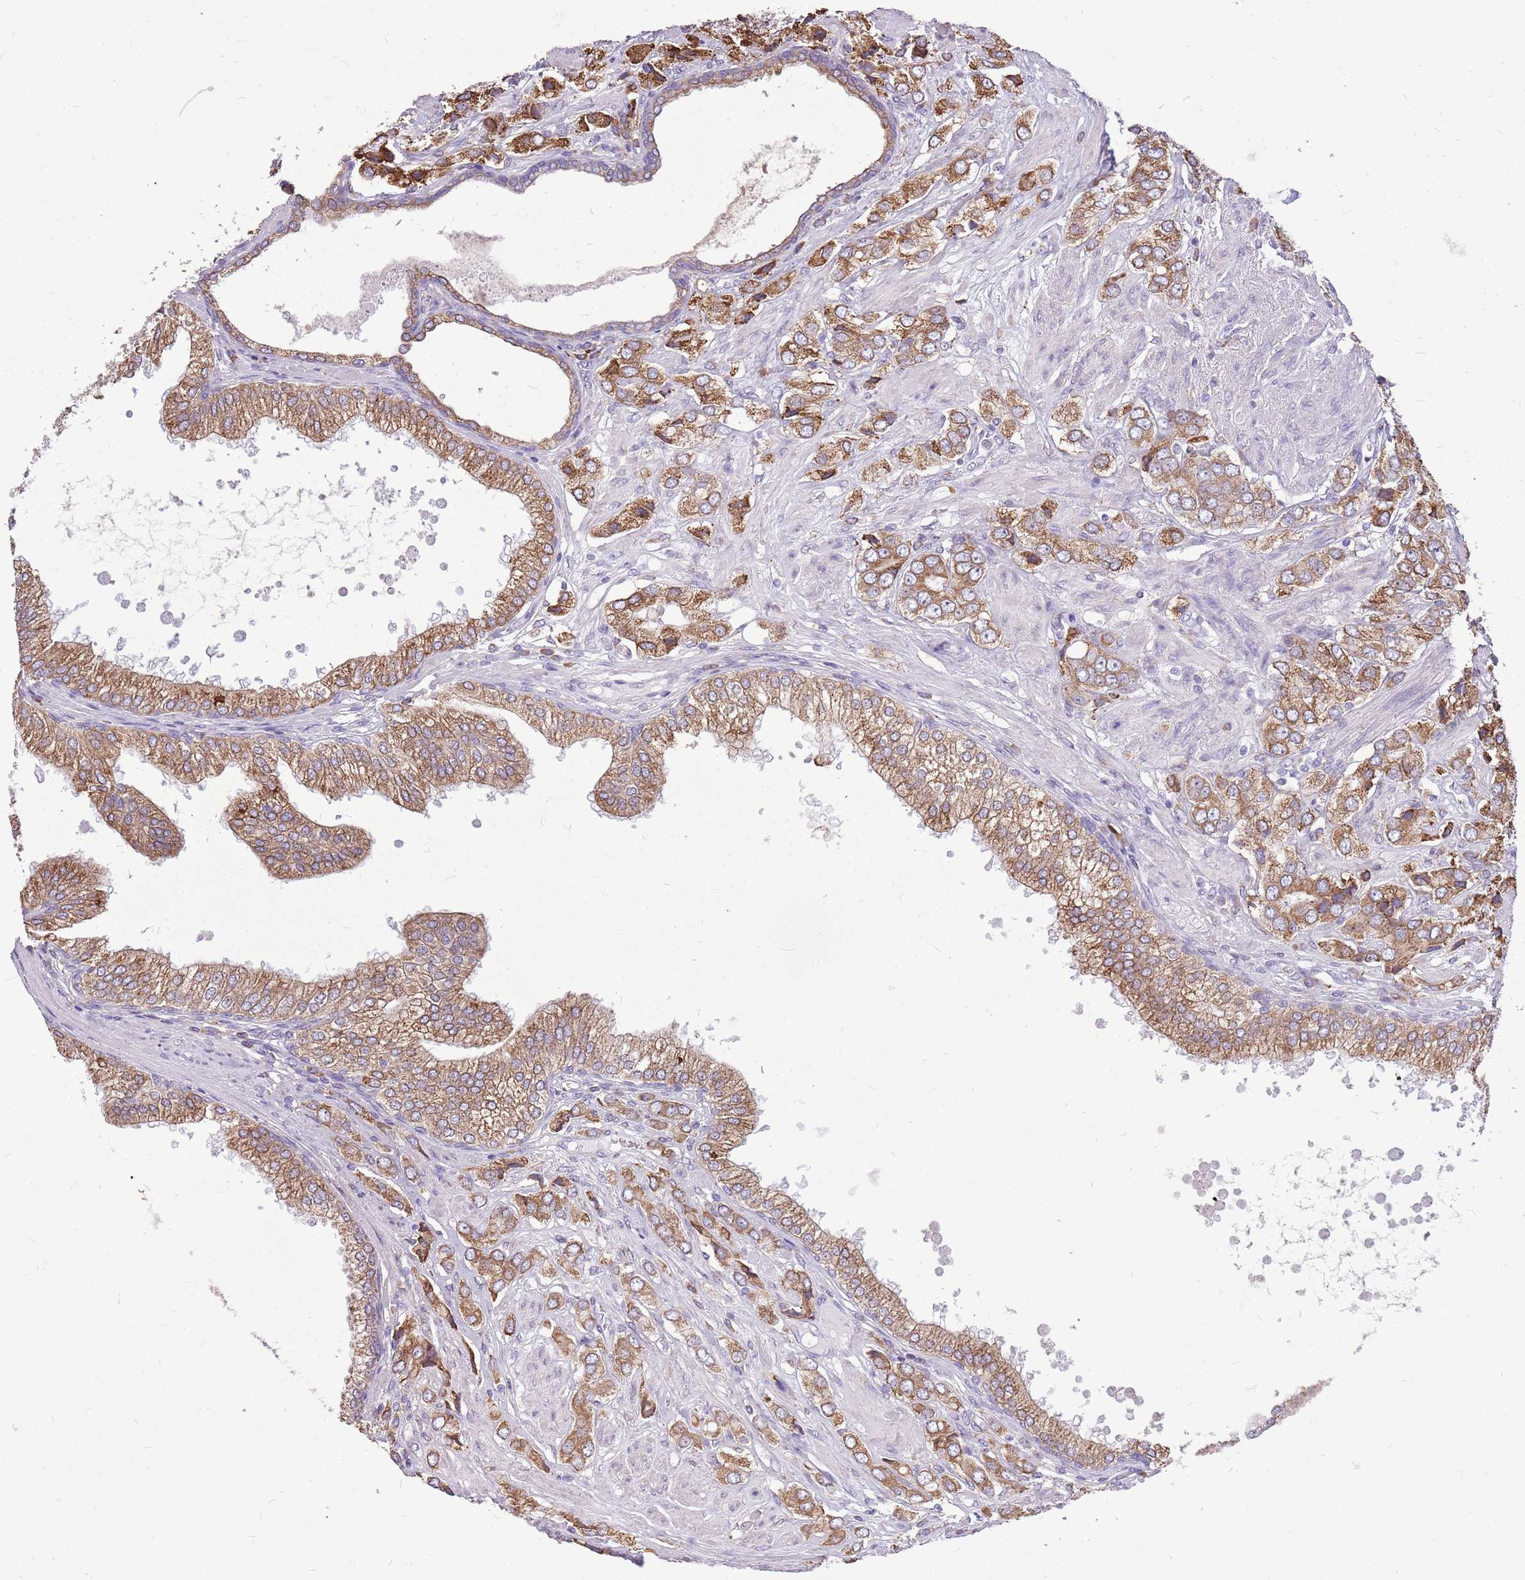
{"staining": {"intensity": "moderate", "quantity": ">75%", "location": "cytoplasmic/membranous"}, "tissue": "prostate cancer", "cell_type": "Tumor cells", "image_type": "cancer", "snomed": [{"axis": "morphology", "description": "Adenocarcinoma, High grade"}, {"axis": "topography", "description": "Prostate and seminal vesicle, NOS"}], "caption": "Immunohistochemical staining of human prostate cancer reveals medium levels of moderate cytoplasmic/membranous expression in about >75% of tumor cells. Immunohistochemistry (ihc) stains the protein in brown and the nuclei are stained blue.", "gene": "KCTD19", "patient": {"sex": "male", "age": 64}}